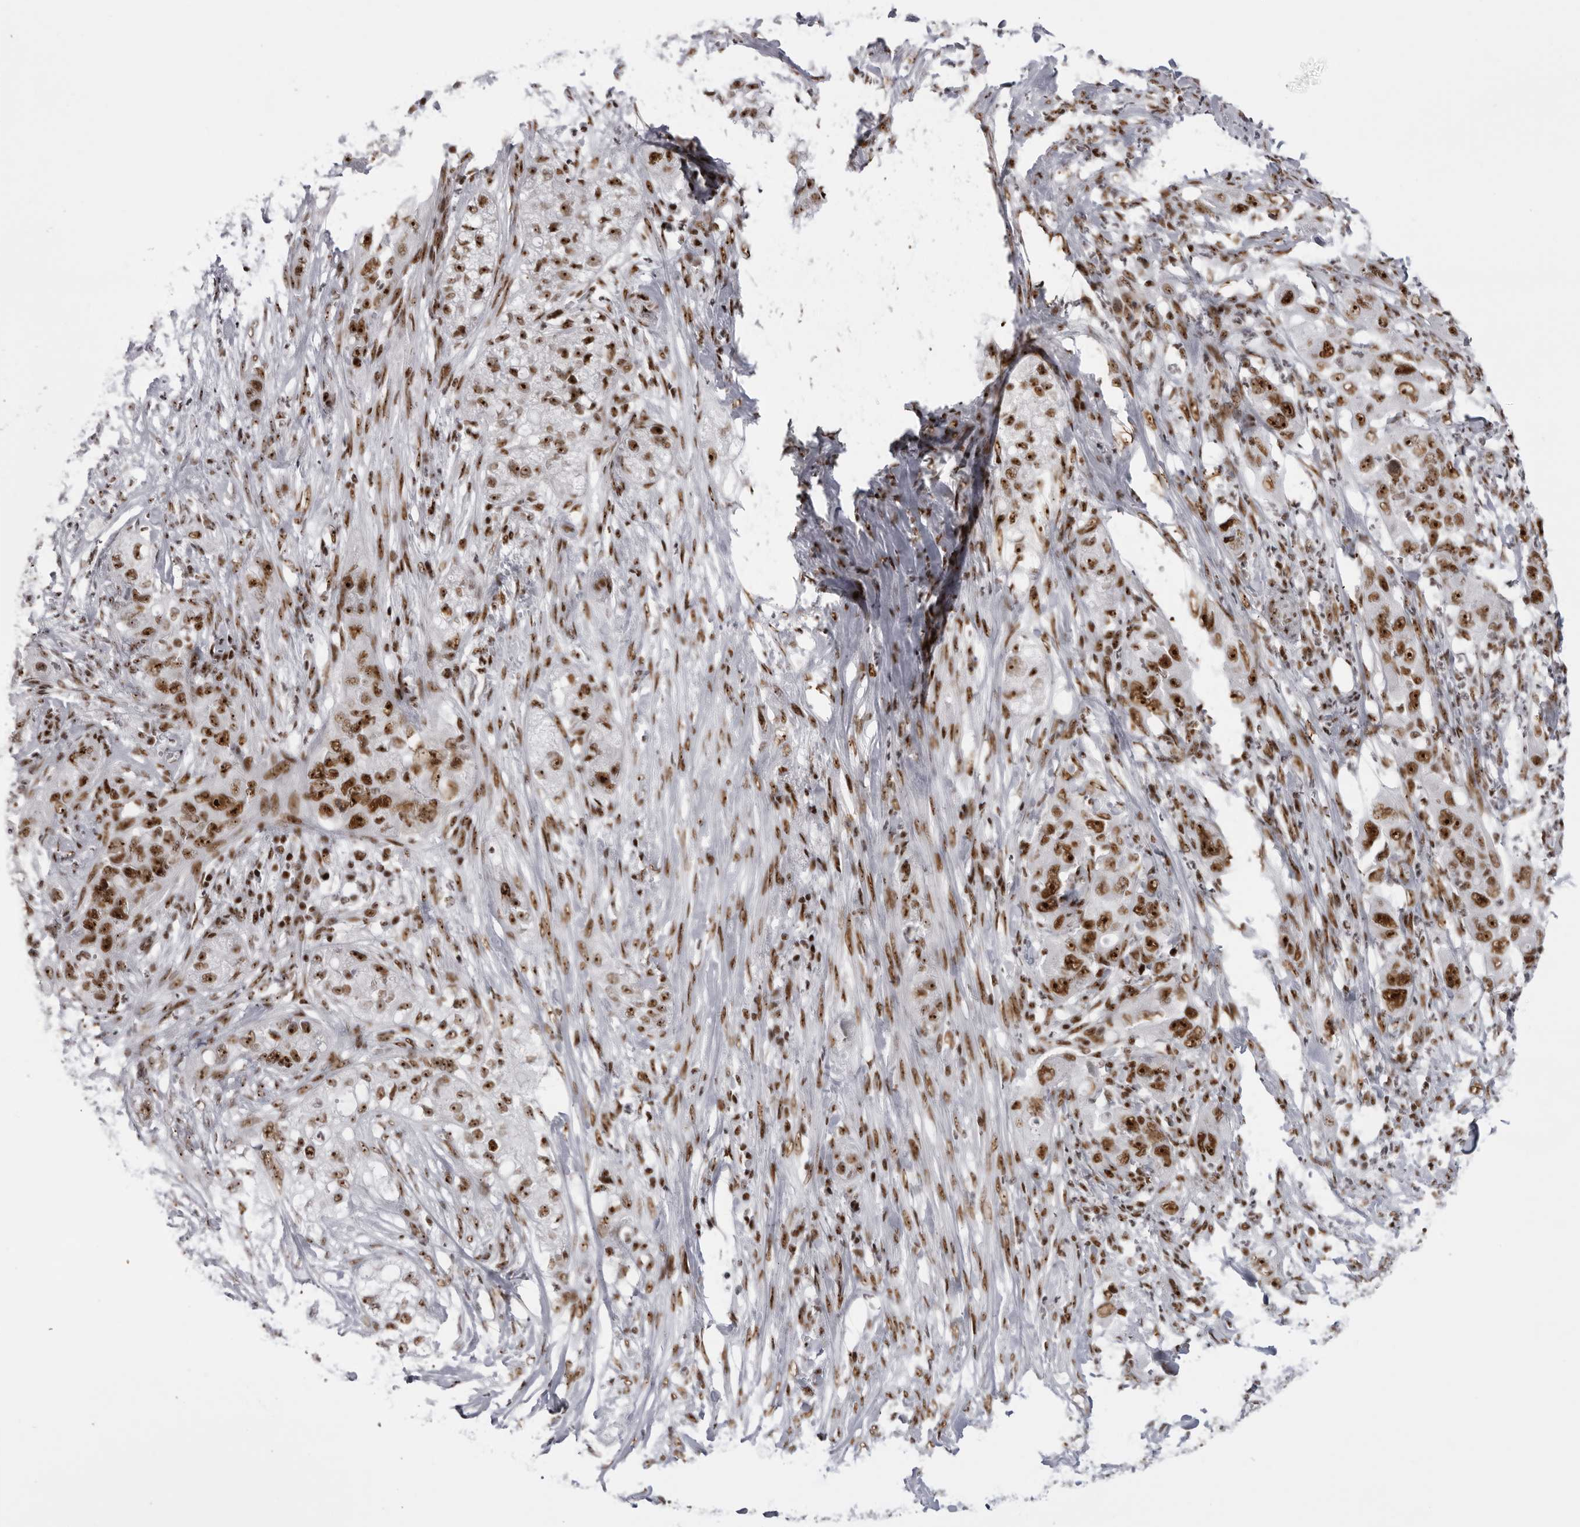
{"staining": {"intensity": "strong", "quantity": ">75%", "location": "nuclear"}, "tissue": "pancreatic cancer", "cell_type": "Tumor cells", "image_type": "cancer", "snomed": [{"axis": "morphology", "description": "Adenocarcinoma, NOS"}, {"axis": "topography", "description": "Pancreas"}], "caption": "High-power microscopy captured an immunohistochemistry micrograph of pancreatic cancer, revealing strong nuclear positivity in about >75% of tumor cells.", "gene": "DHX9", "patient": {"sex": "female", "age": 78}}